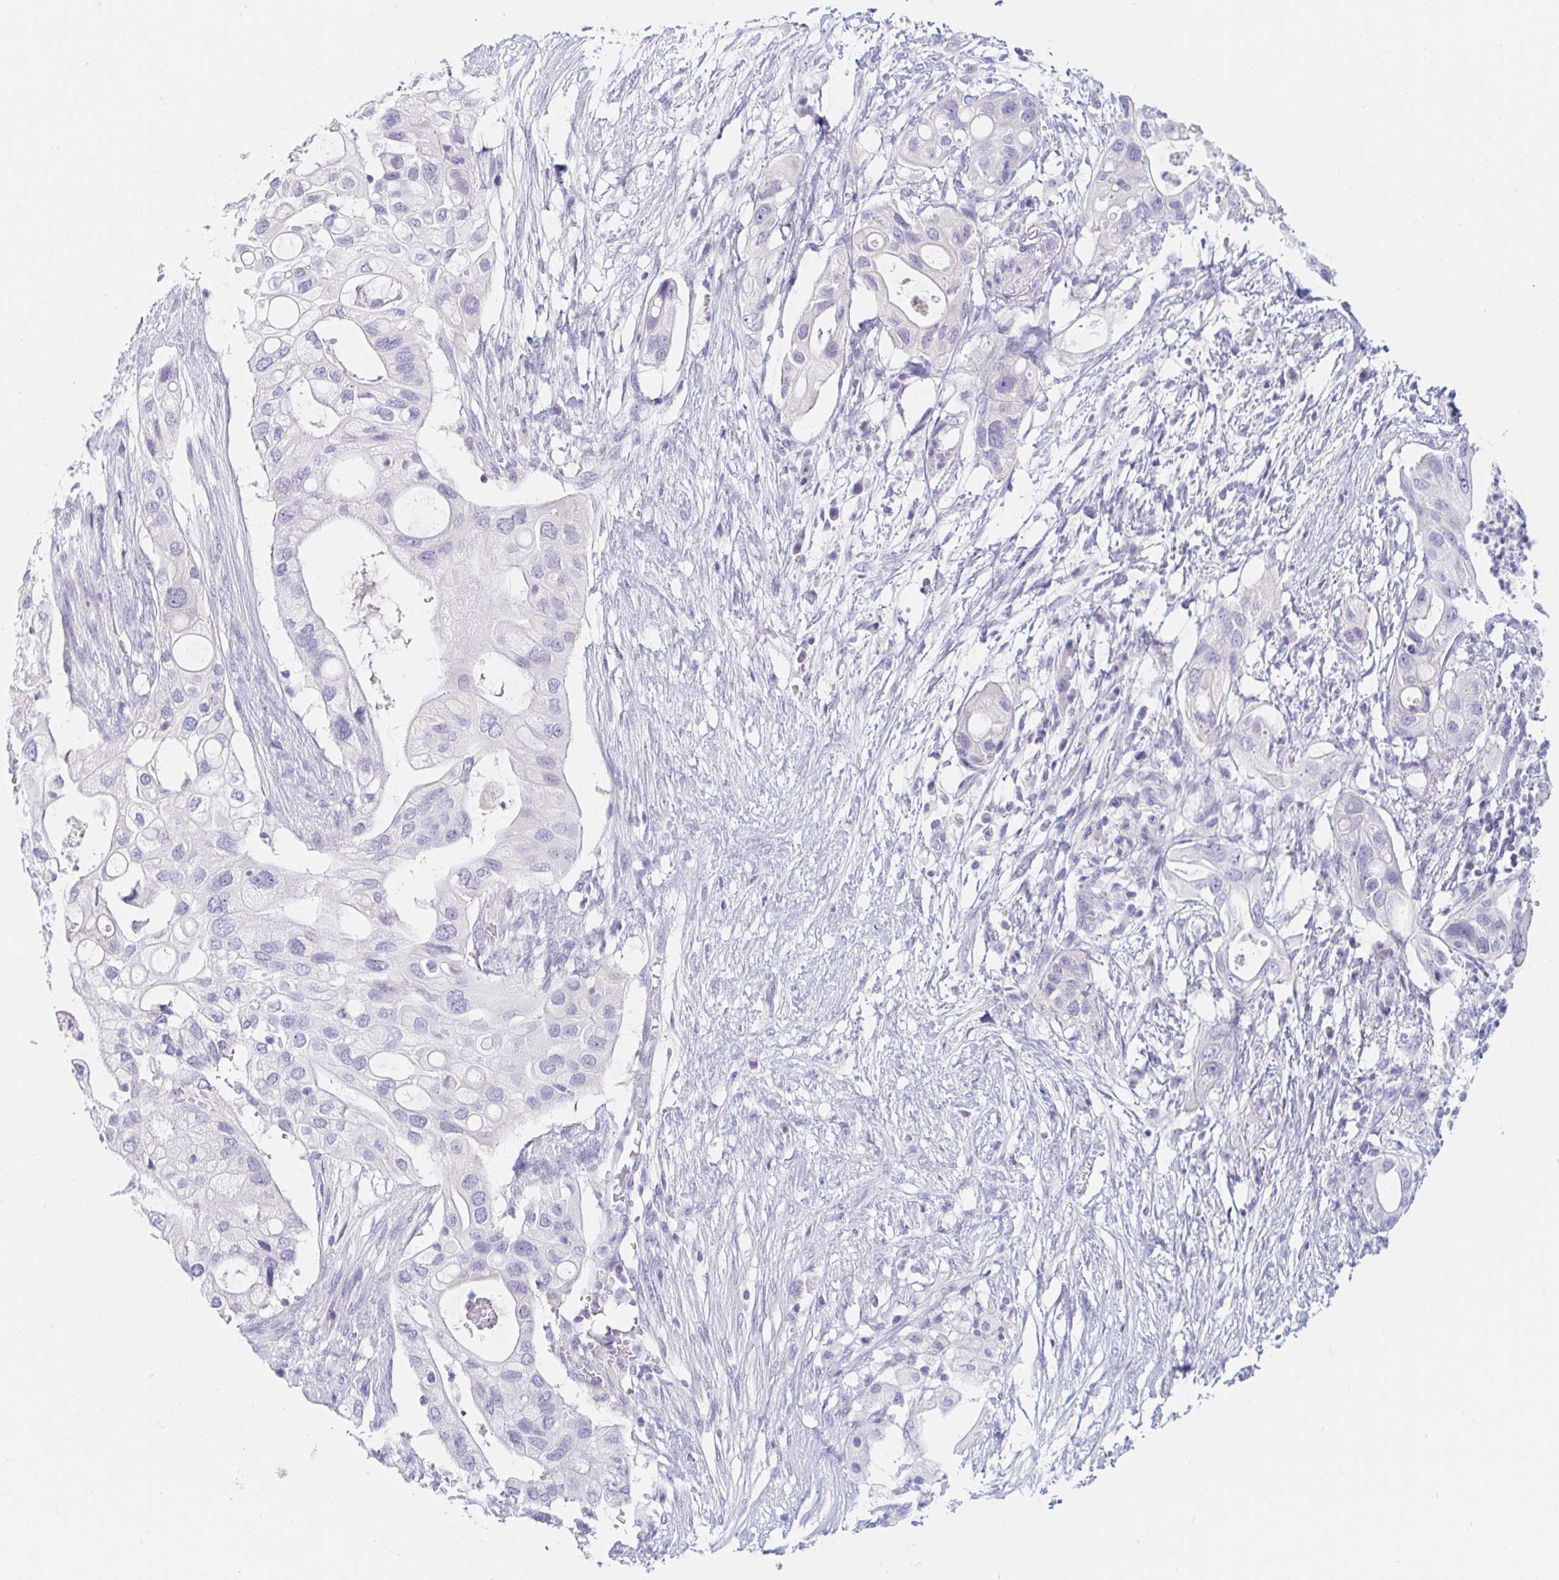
{"staining": {"intensity": "negative", "quantity": "none", "location": "none"}, "tissue": "pancreatic cancer", "cell_type": "Tumor cells", "image_type": "cancer", "snomed": [{"axis": "morphology", "description": "Adenocarcinoma, NOS"}, {"axis": "topography", "description": "Pancreas"}], "caption": "Tumor cells are negative for brown protein staining in pancreatic cancer.", "gene": "TEX44", "patient": {"sex": "female", "age": 72}}